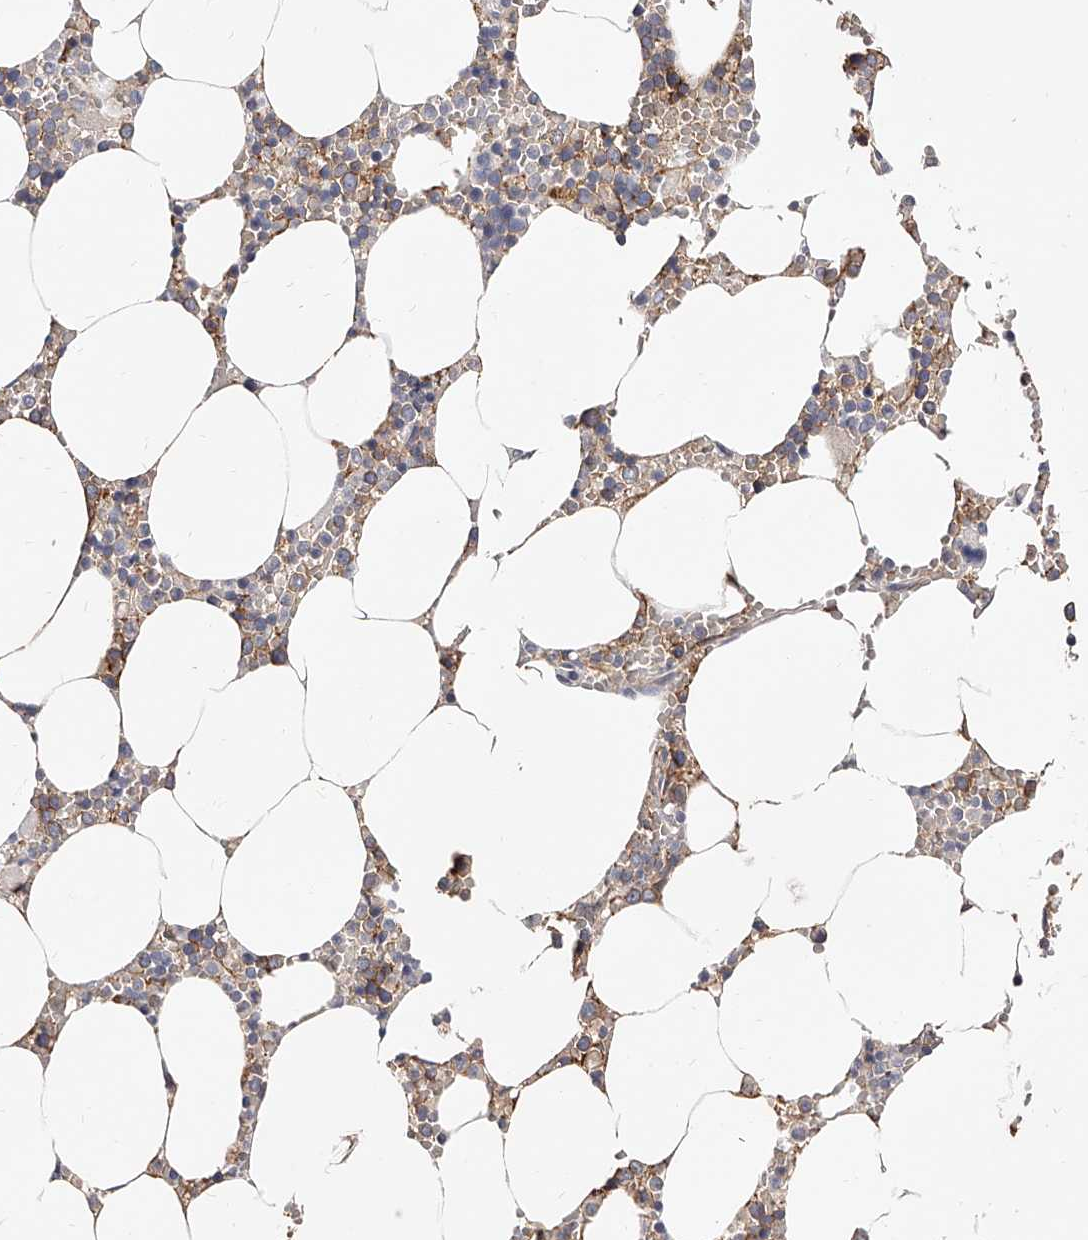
{"staining": {"intensity": "weak", "quantity": "<25%", "location": "cytoplasmic/membranous"}, "tissue": "bone marrow", "cell_type": "Hematopoietic cells", "image_type": "normal", "snomed": [{"axis": "morphology", "description": "Normal tissue, NOS"}, {"axis": "topography", "description": "Bone marrow"}], "caption": "The histopathology image reveals no staining of hematopoietic cells in benign bone marrow.", "gene": "CD82", "patient": {"sex": "male", "age": 70}}